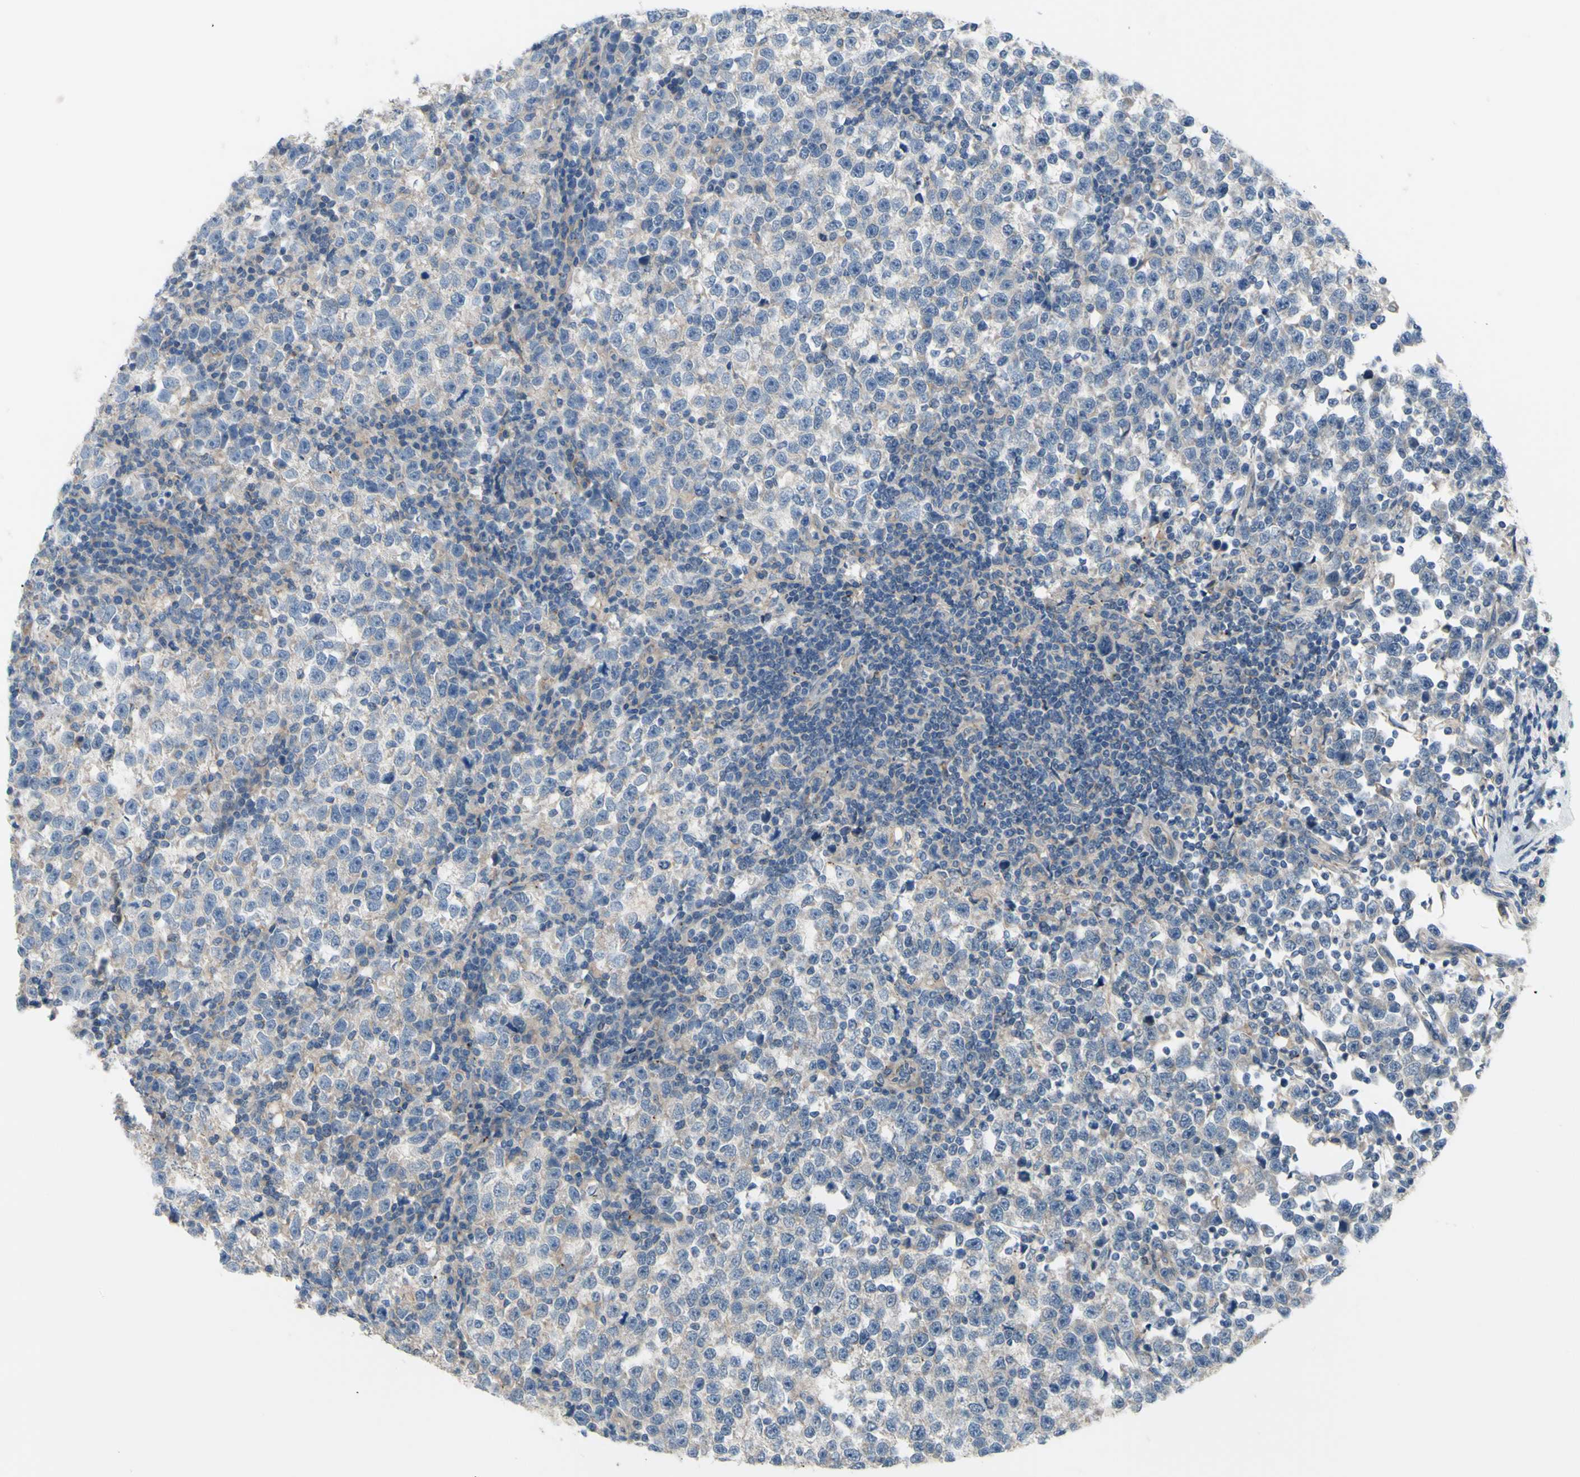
{"staining": {"intensity": "weak", "quantity": "<25%", "location": "cytoplasmic/membranous"}, "tissue": "testis cancer", "cell_type": "Tumor cells", "image_type": "cancer", "snomed": [{"axis": "morphology", "description": "Seminoma, NOS"}, {"axis": "topography", "description": "Testis"}], "caption": "Tumor cells show no significant protein staining in testis seminoma.", "gene": "GRAMD2B", "patient": {"sex": "male", "age": 43}}